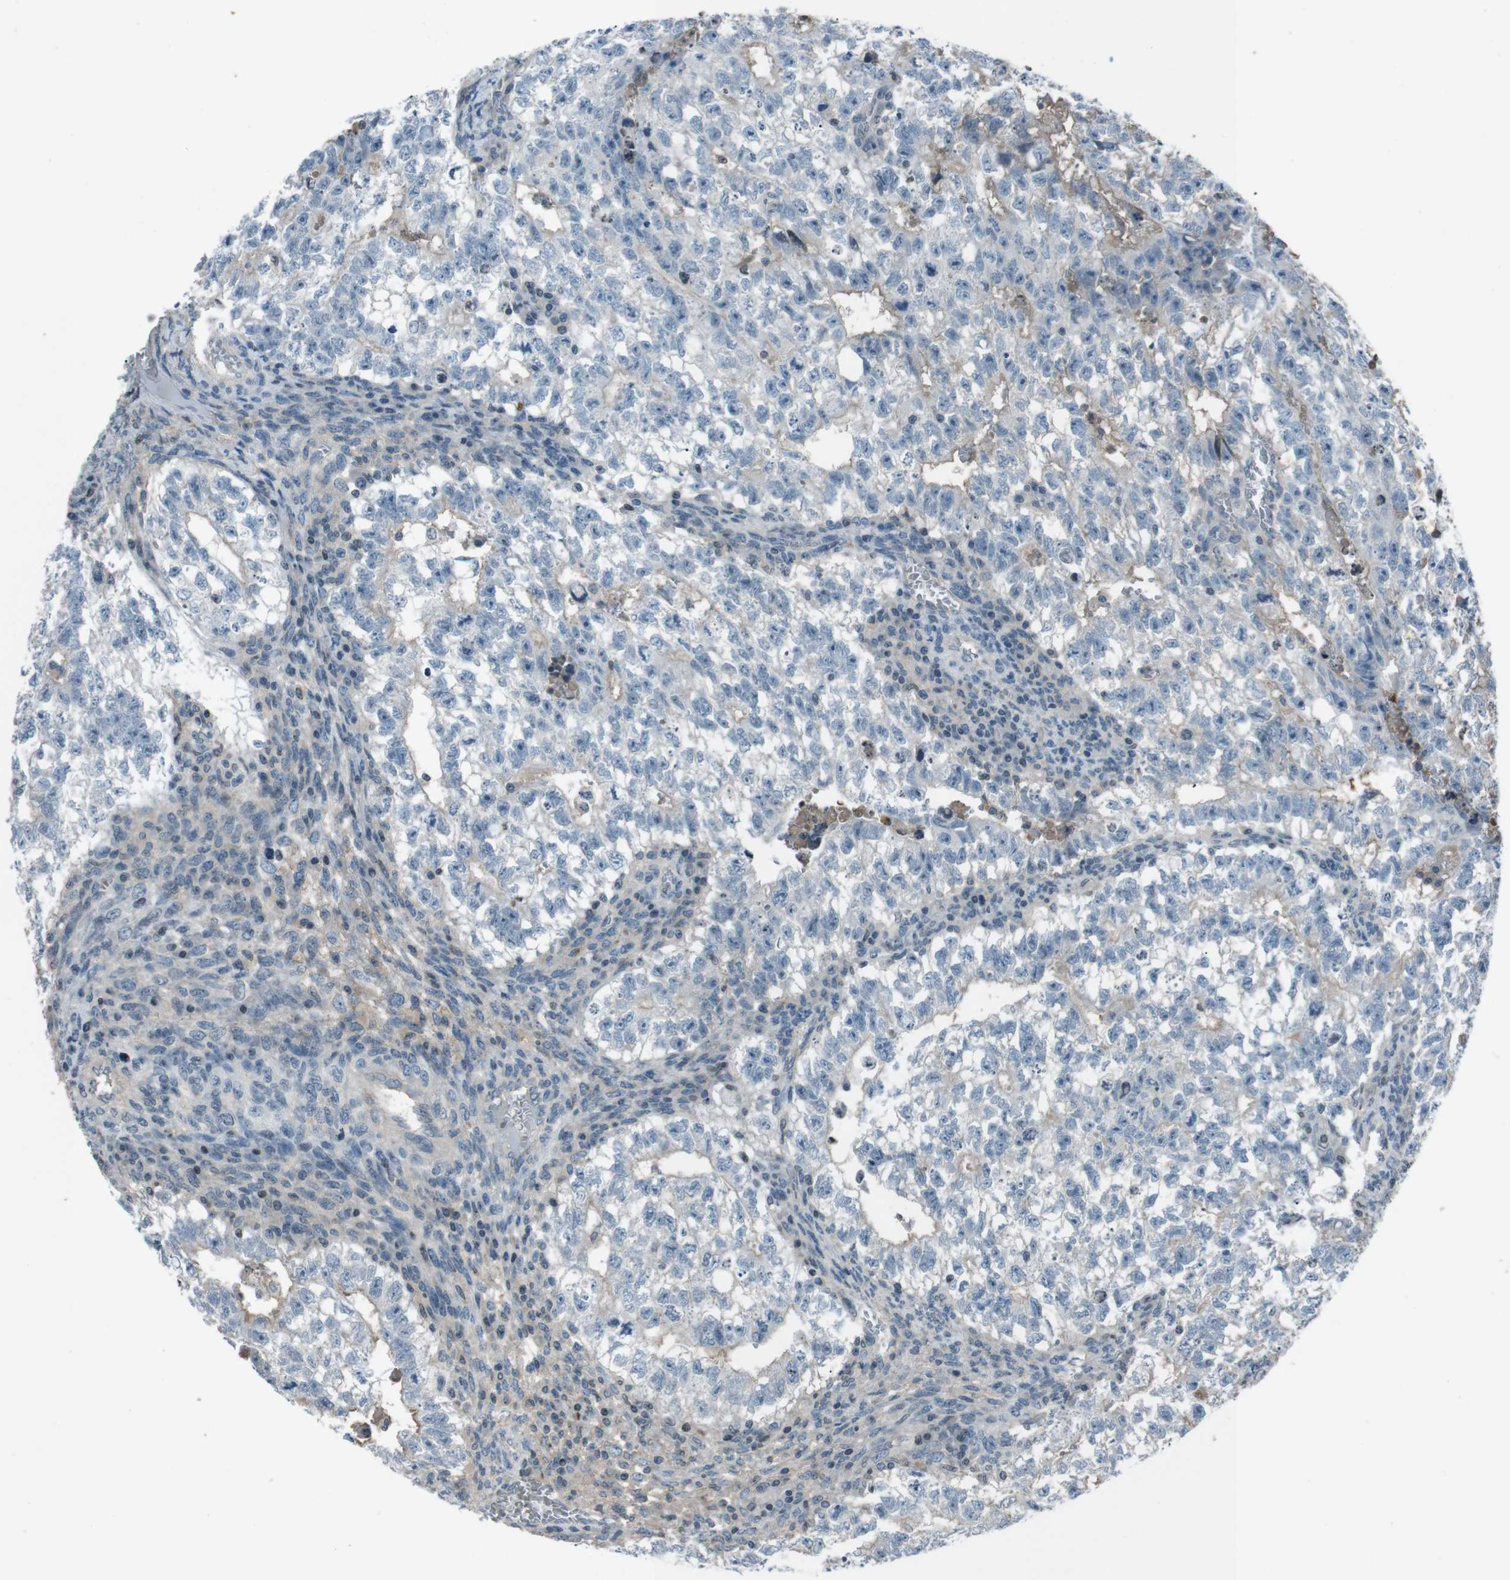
{"staining": {"intensity": "weak", "quantity": "25%-75%", "location": "cytoplasmic/membranous"}, "tissue": "testis cancer", "cell_type": "Tumor cells", "image_type": "cancer", "snomed": [{"axis": "morphology", "description": "Seminoma, NOS"}, {"axis": "morphology", "description": "Carcinoma, Embryonal, NOS"}, {"axis": "topography", "description": "Testis"}], "caption": "The image shows staining of testis seminoma, revealing weak cytoplasmic/membranous protein staining (brown color) within tumor cells.", "gene": "UGT1A6", "patient": {"sex": "male", "age": 38}}